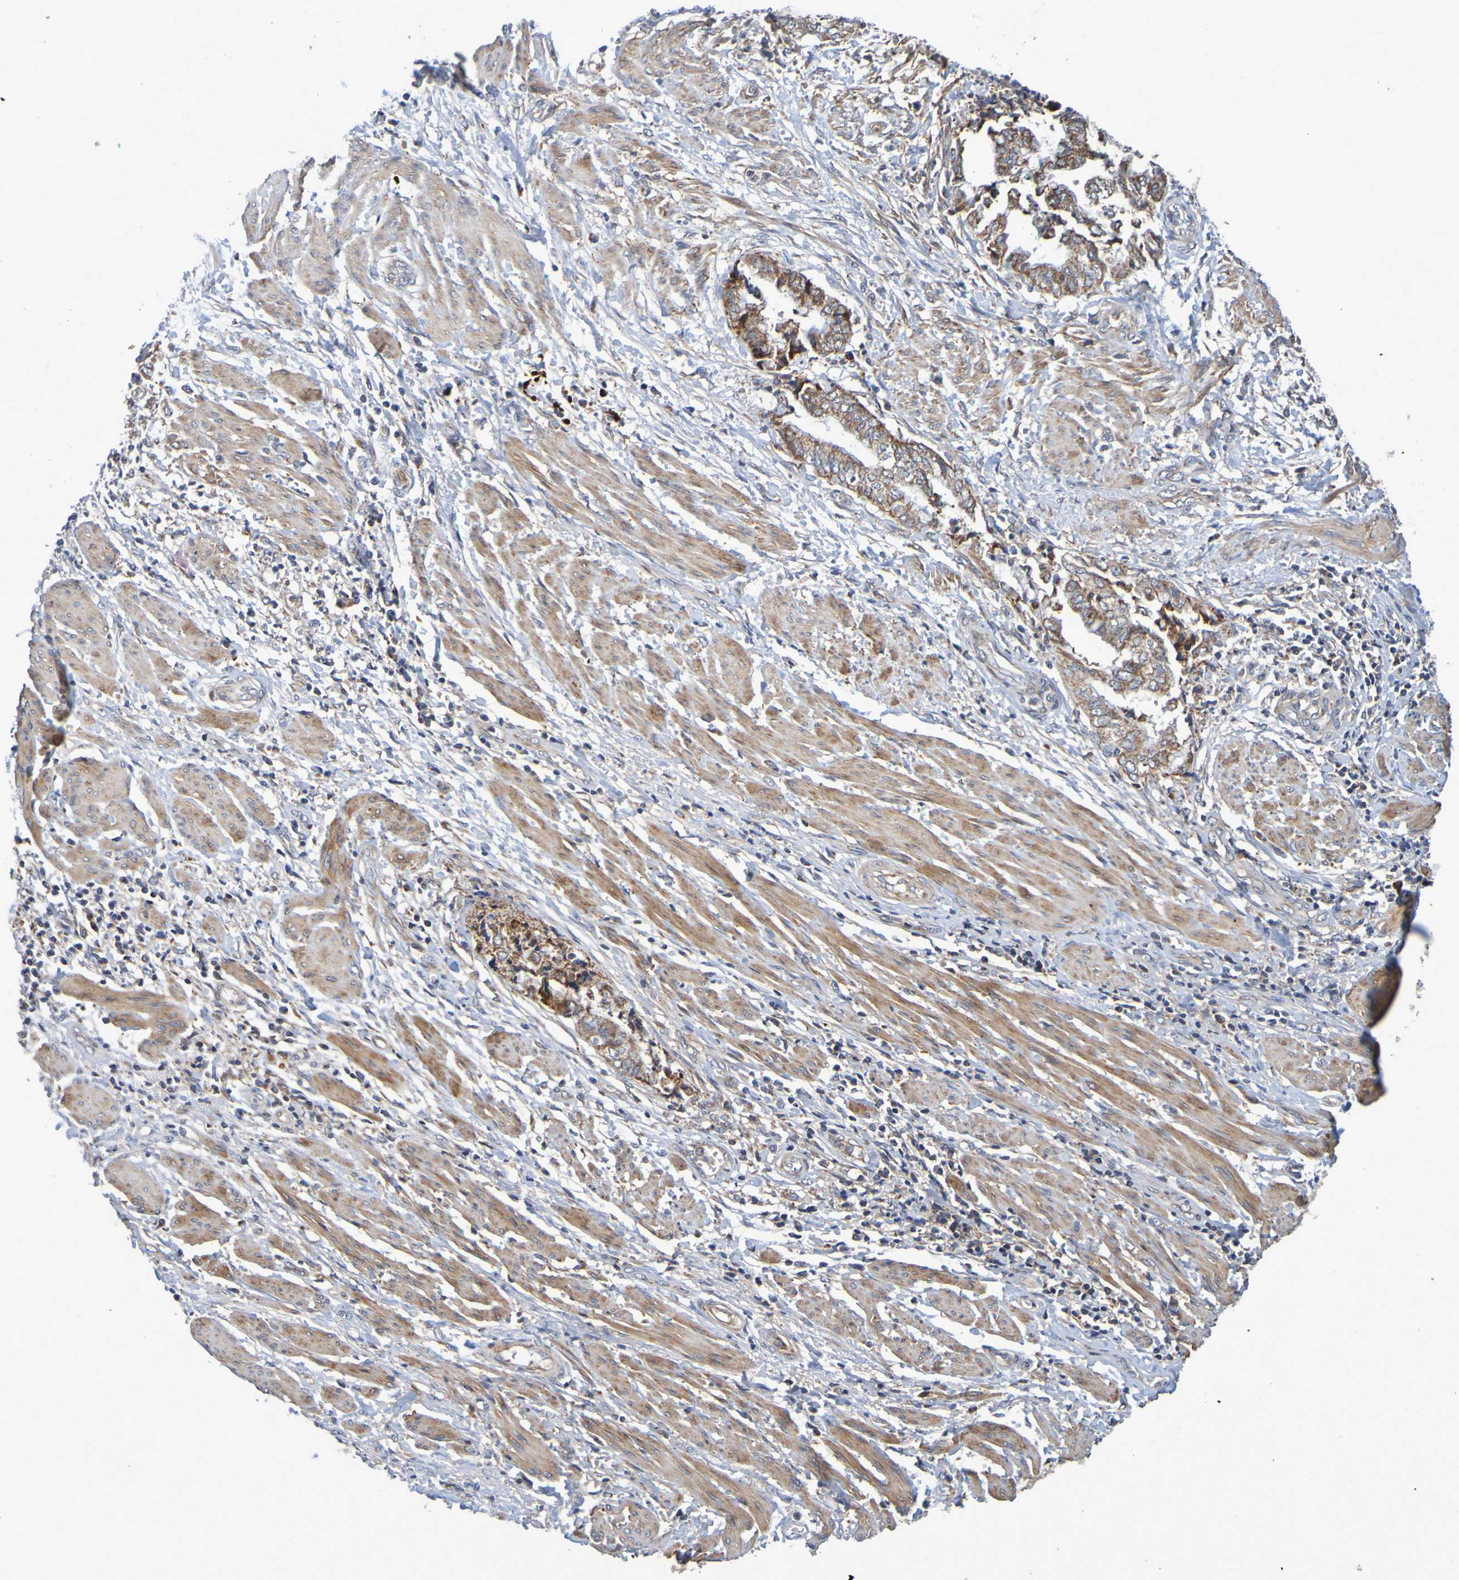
{"staining": {"intensity": "strong", "quantity": ">75%", "location": "cytoplasmic/membranous"}, "tissue": "endometrial cancer", "cell_type": "Tumor cells", "image_type": "cancer", "snomed": [{"axis": "morphology", "description": "Necrosis, NOS"}, {"axis": "morphology", "description": "Adenocarcinoma, NOS"}, {"axis": "topography", "description": "Endometrium"}], "caption": "A high-resolution histopathology image shows immunohistochemistry (IHC) staining of endometrial adenocarcinoma, which demonstrates strong cytoplasmic/membranous positivity in about >75% of tumor cells.", "gene": "CCDC51", "patient": {"sex": "female", "age": 79}}